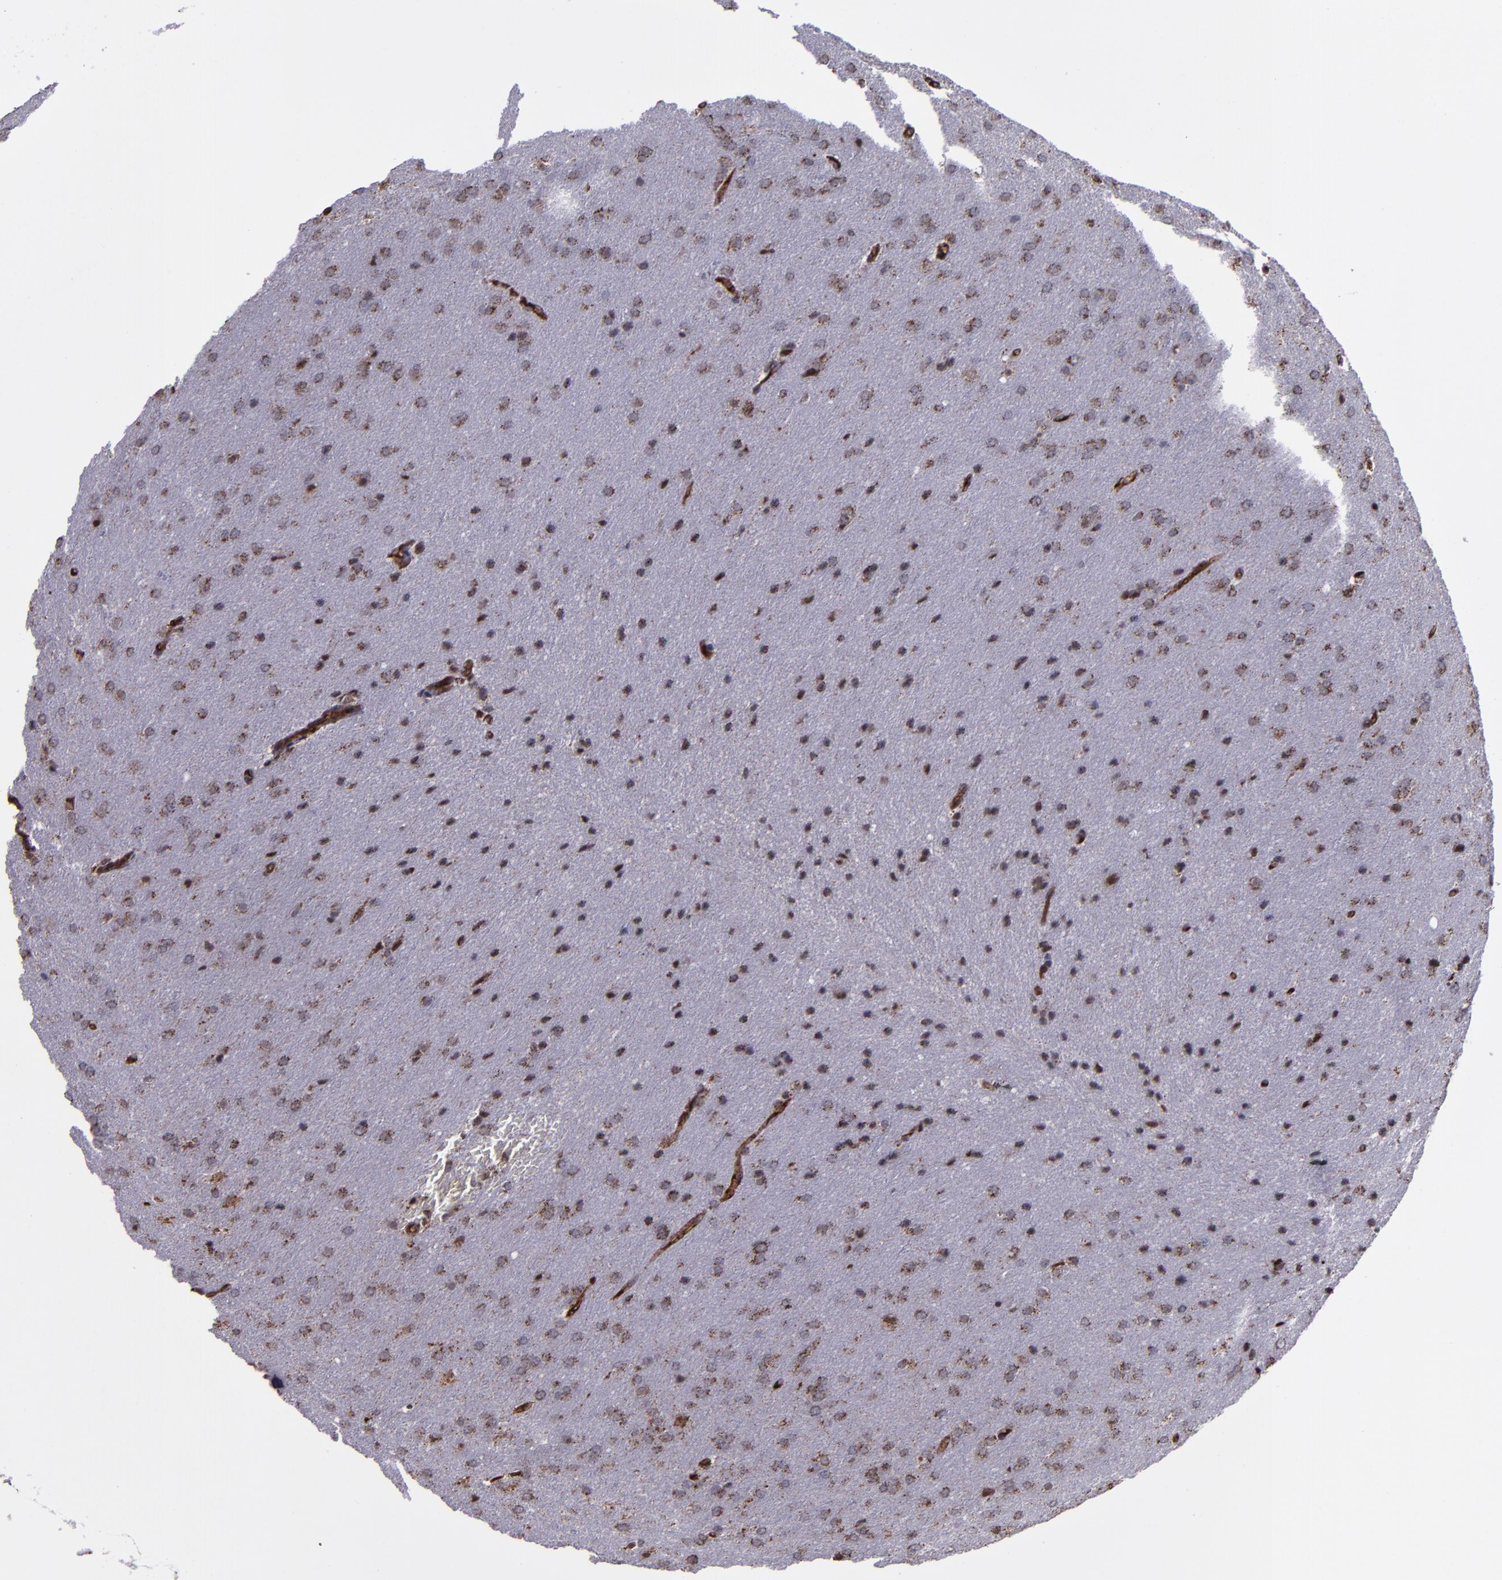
{"staining": {"intensity": "moderate", "quantity": "25%-75%", "location": "cytoplasmic/membranous"}, "tissue": "glioma", "cell_type": "Tumor cells", "image_type": "cancer", "snomed": [{"axis": "morphology", "description": "Glioma, malignant, Low grade"}, {"axis": "topography", "description": "Brain"}], "caption": "Malignant glioma (low-grade) tissue demonstrates moderate cytoplasmic/membranous staining in about 25%-75% of tumor cells, visualized by immunohistochemistry. The protein is stained brown, and the nuclei are stained in blue (DAB (3,3'-diaminobenzidine) IHC with brightfield microscopy, high magnification).", "gene": "LONP1", "patient": {"sex": "female", "age": 32}}